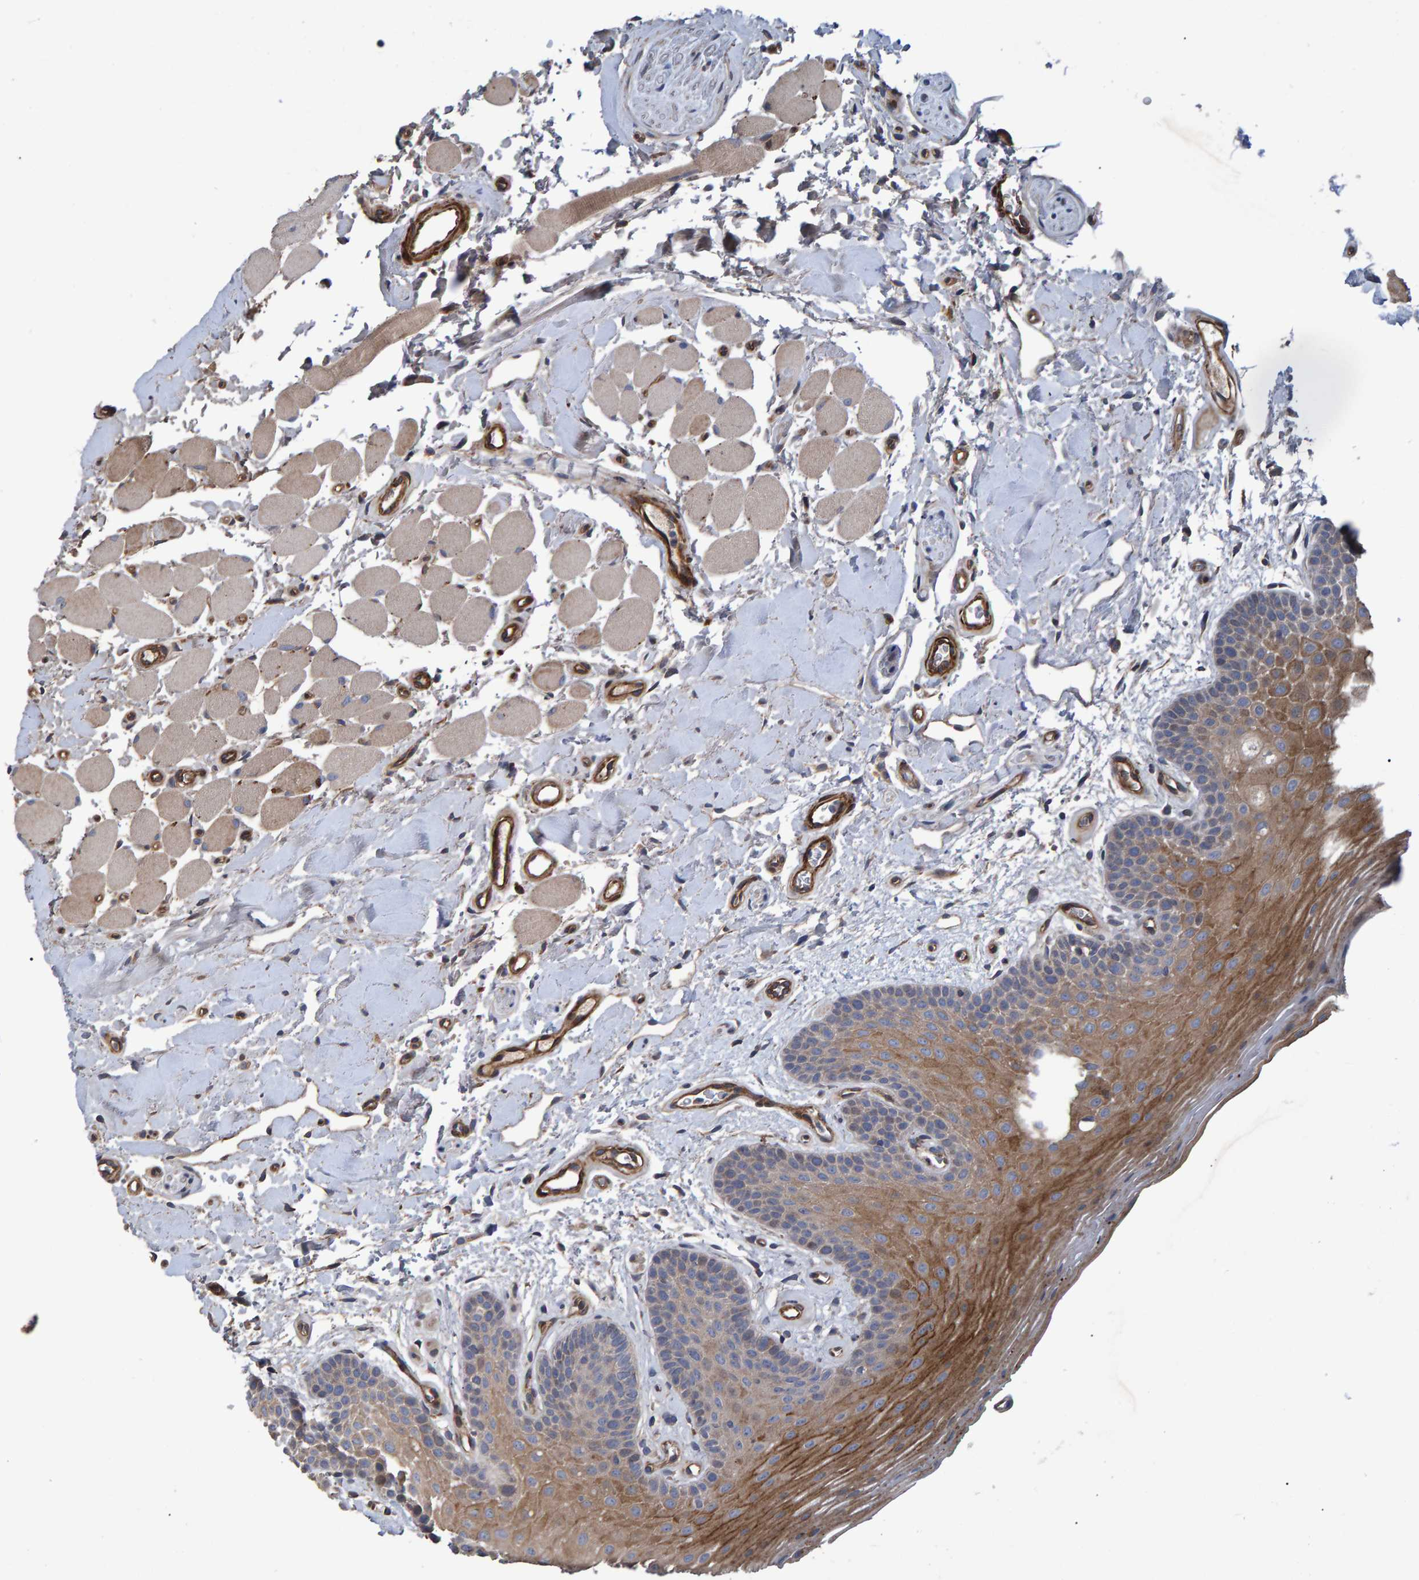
{"staining": {"intensity": "moderate", "quantity": "25%-75%", "location": "cytoplasmic/membranous"}, "tissue": "oral mucosa", "cell_type": "Squamous epithelial cells", "image_type": "normal", "snomed": [{"axis": "morphology", "description": "Normal tissue, NOS"}, {"axis": "topography", "description": "Oral tissue"}], "caption": "Oral mucosa stained for a protein reveals moderate cytoplasmic/membranous positivity in squamous epithelial cells. (DAB (3,3'-diaminobenzidine) = brown stain, brightfield microscopy at high magnification).", "gene": "SLIT2", "patient": {"sex": "male", "age": 62}}